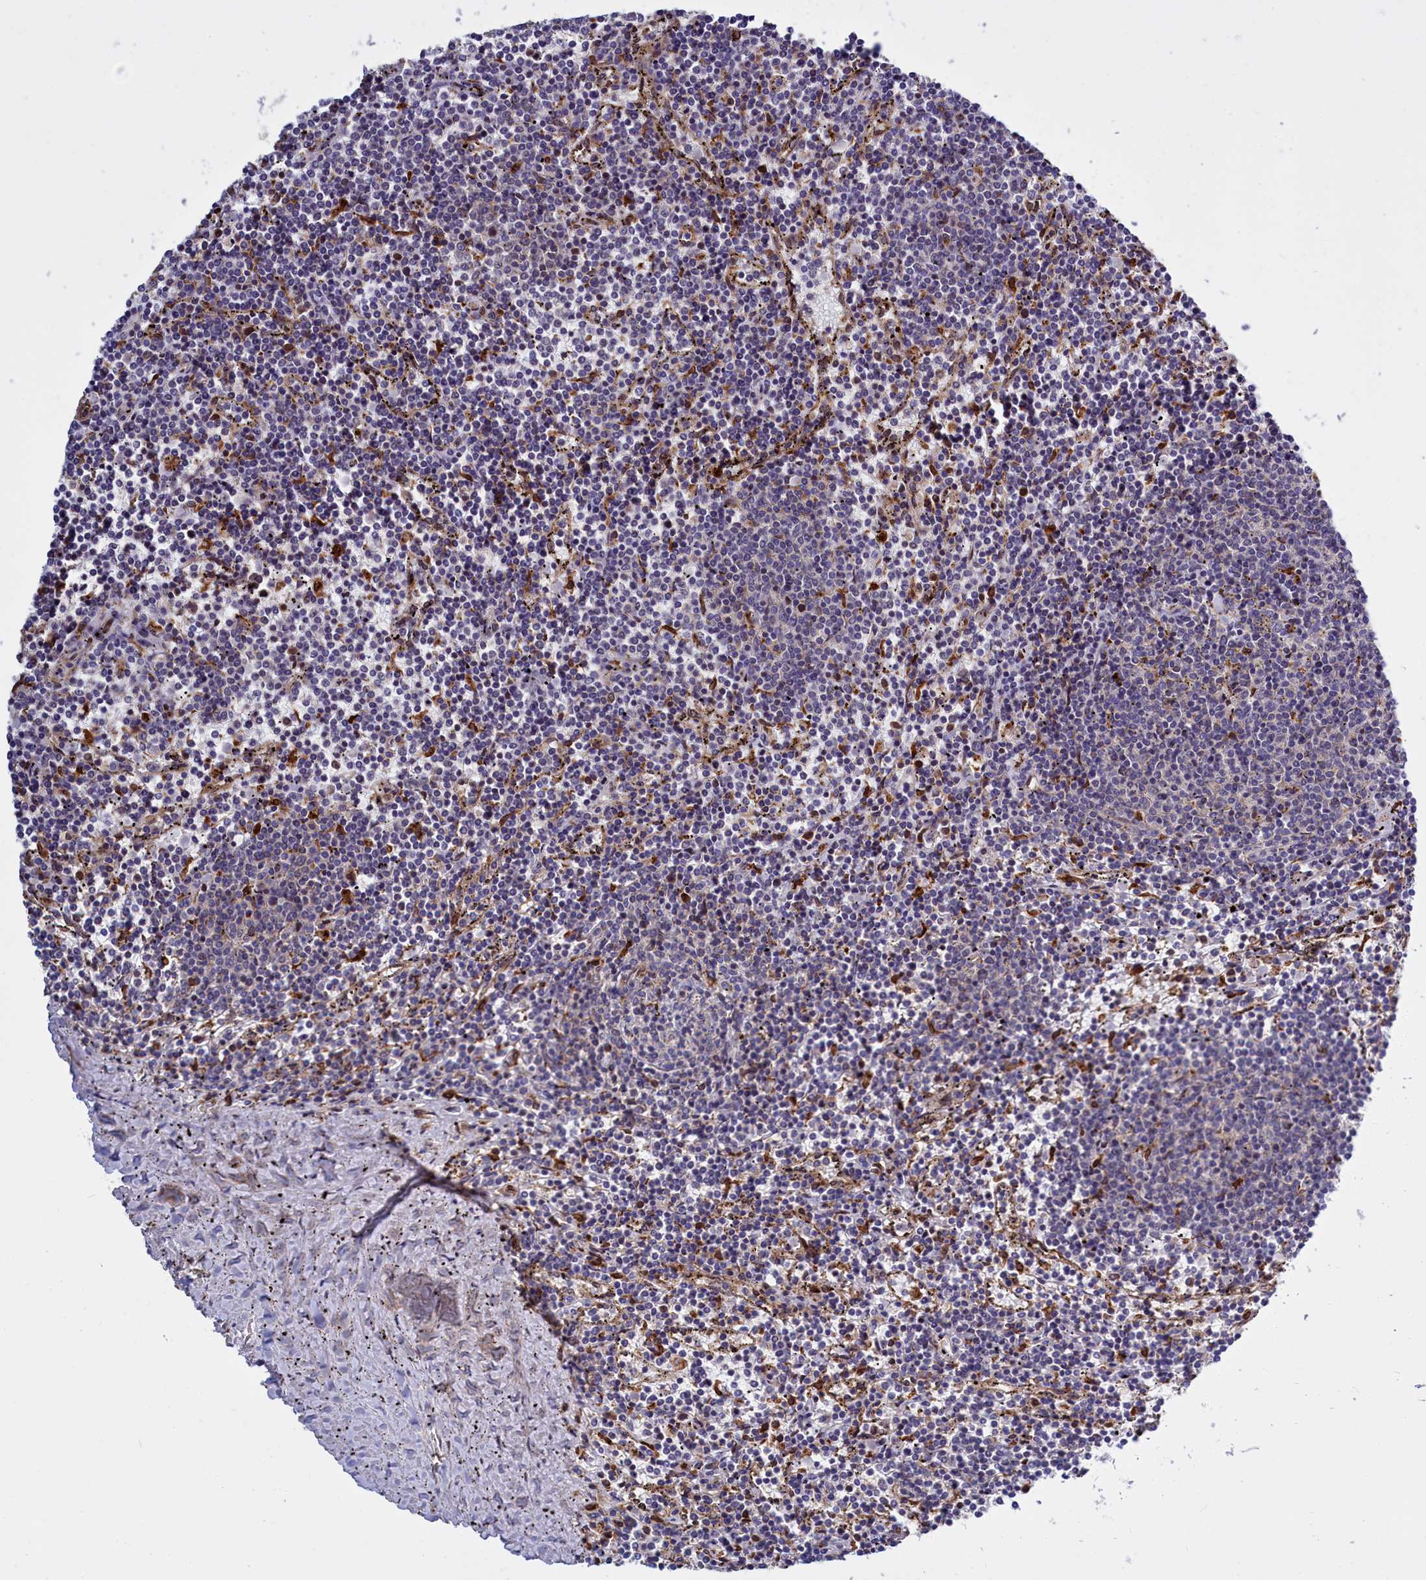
{"staining": {"intensity": "negative", "quantity": "none", "location": "none"}, "tissue": "lymphoma", "cell_type": "Tumor cells", "image_type": "cancer", "snomed": [{"axis": "morphology", "description": "Malignant lymphoma, non-Hodgkin's type, Low grade"}, {"axis": "topography", "description": "Spleen"}], "caption": "This is an immunohistochemistry (IHC) photomicrograph of low-grade malignant lymphoma, non-Hodgkin's type. There is no positivity in tumor cells.", "gene": "RAPGEF4", "patient": {"sex": "female", "age": 50}}